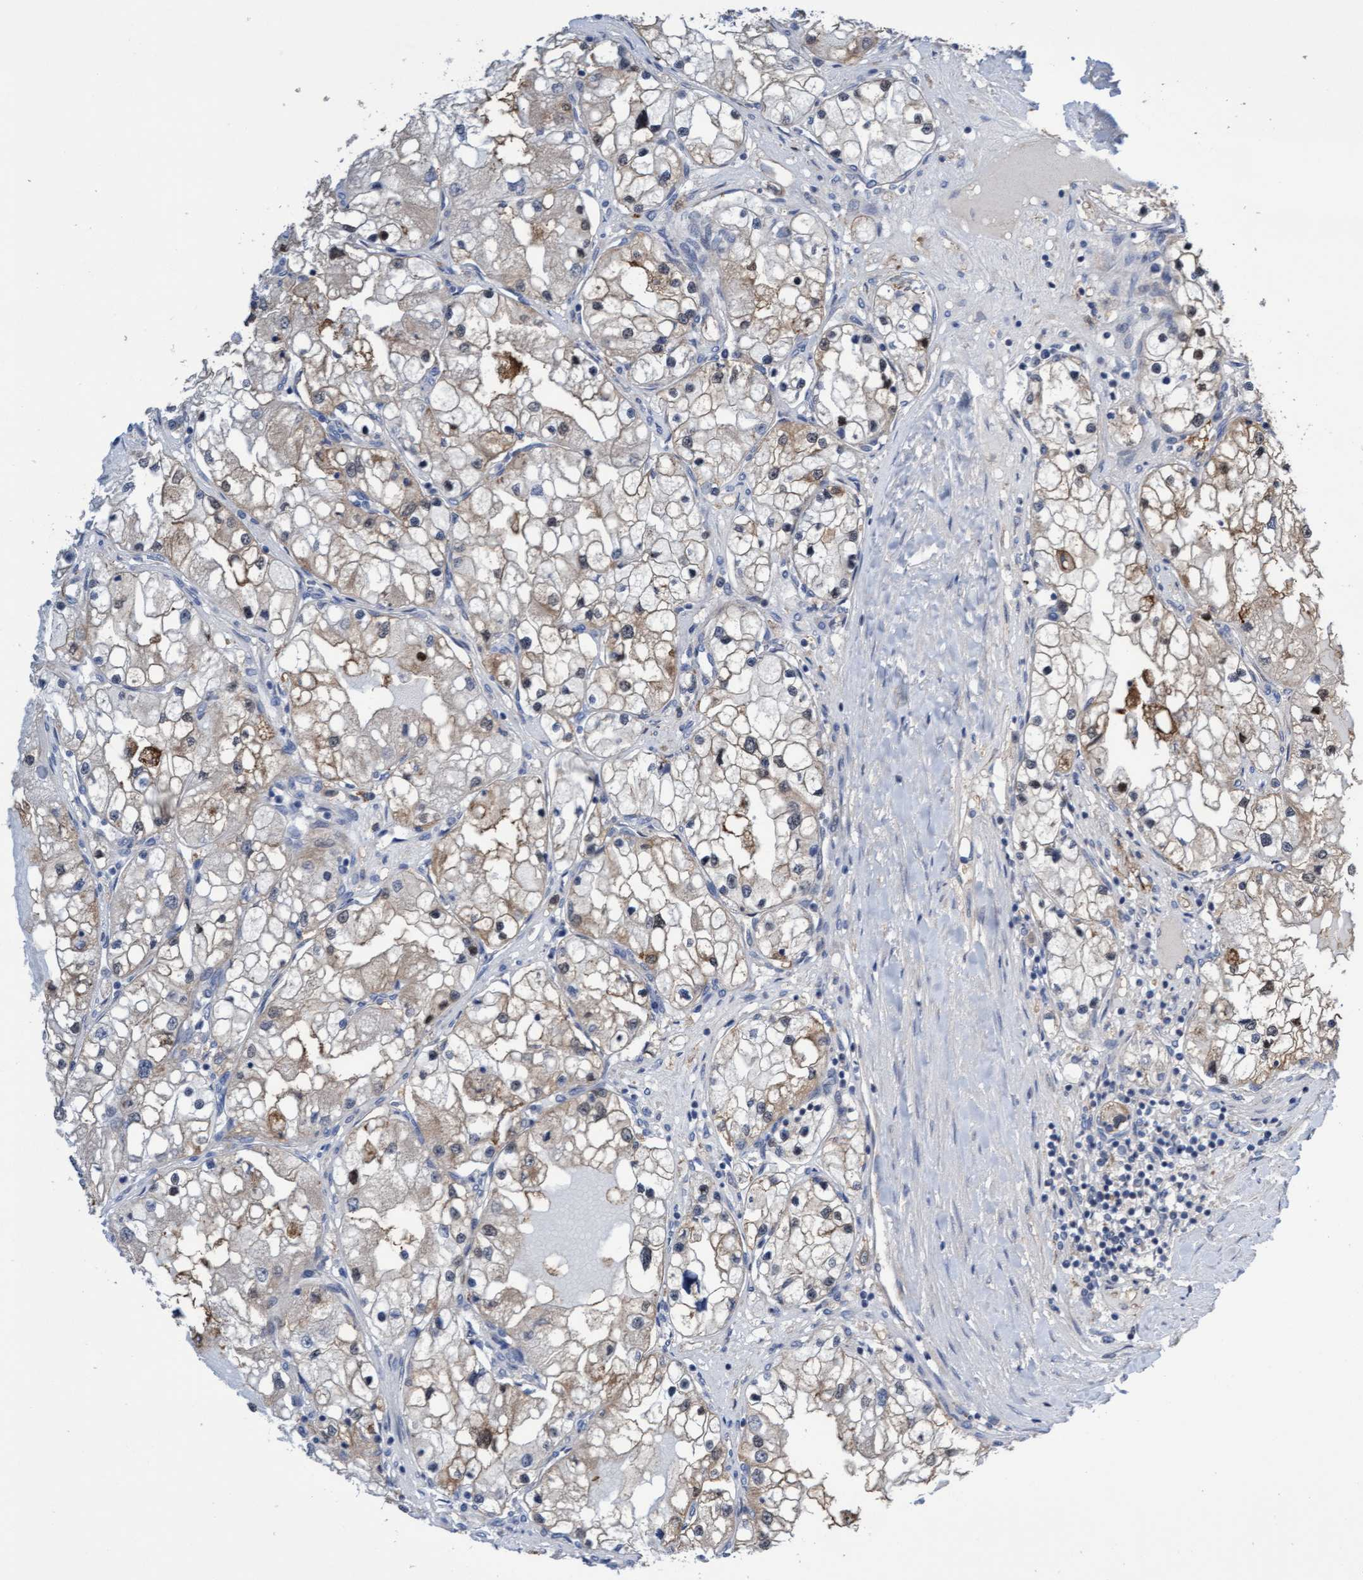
{"staining": {"intensity": "weak", "quantity": "25%-75%", "location": "cytoplasmic/membranous"}, "tissue": "renal cancer", "cell_type": "Tumor cells", "image_type": "cancer", "snomed": [{"axis": "morphology", "description": "Adenocarcinoma, NOS"}, {"axis": "topography", "description": "Kidney"}], "caption": "Brown immunohistochemical staining in human renal cancer (adenocarcinoma) exhibits weak cytoplasmic/membranous staining in approximately 25%-75% of tumor cells.", "gene": "ITFG1", "patient": {"sex": "male", "age": 68}}